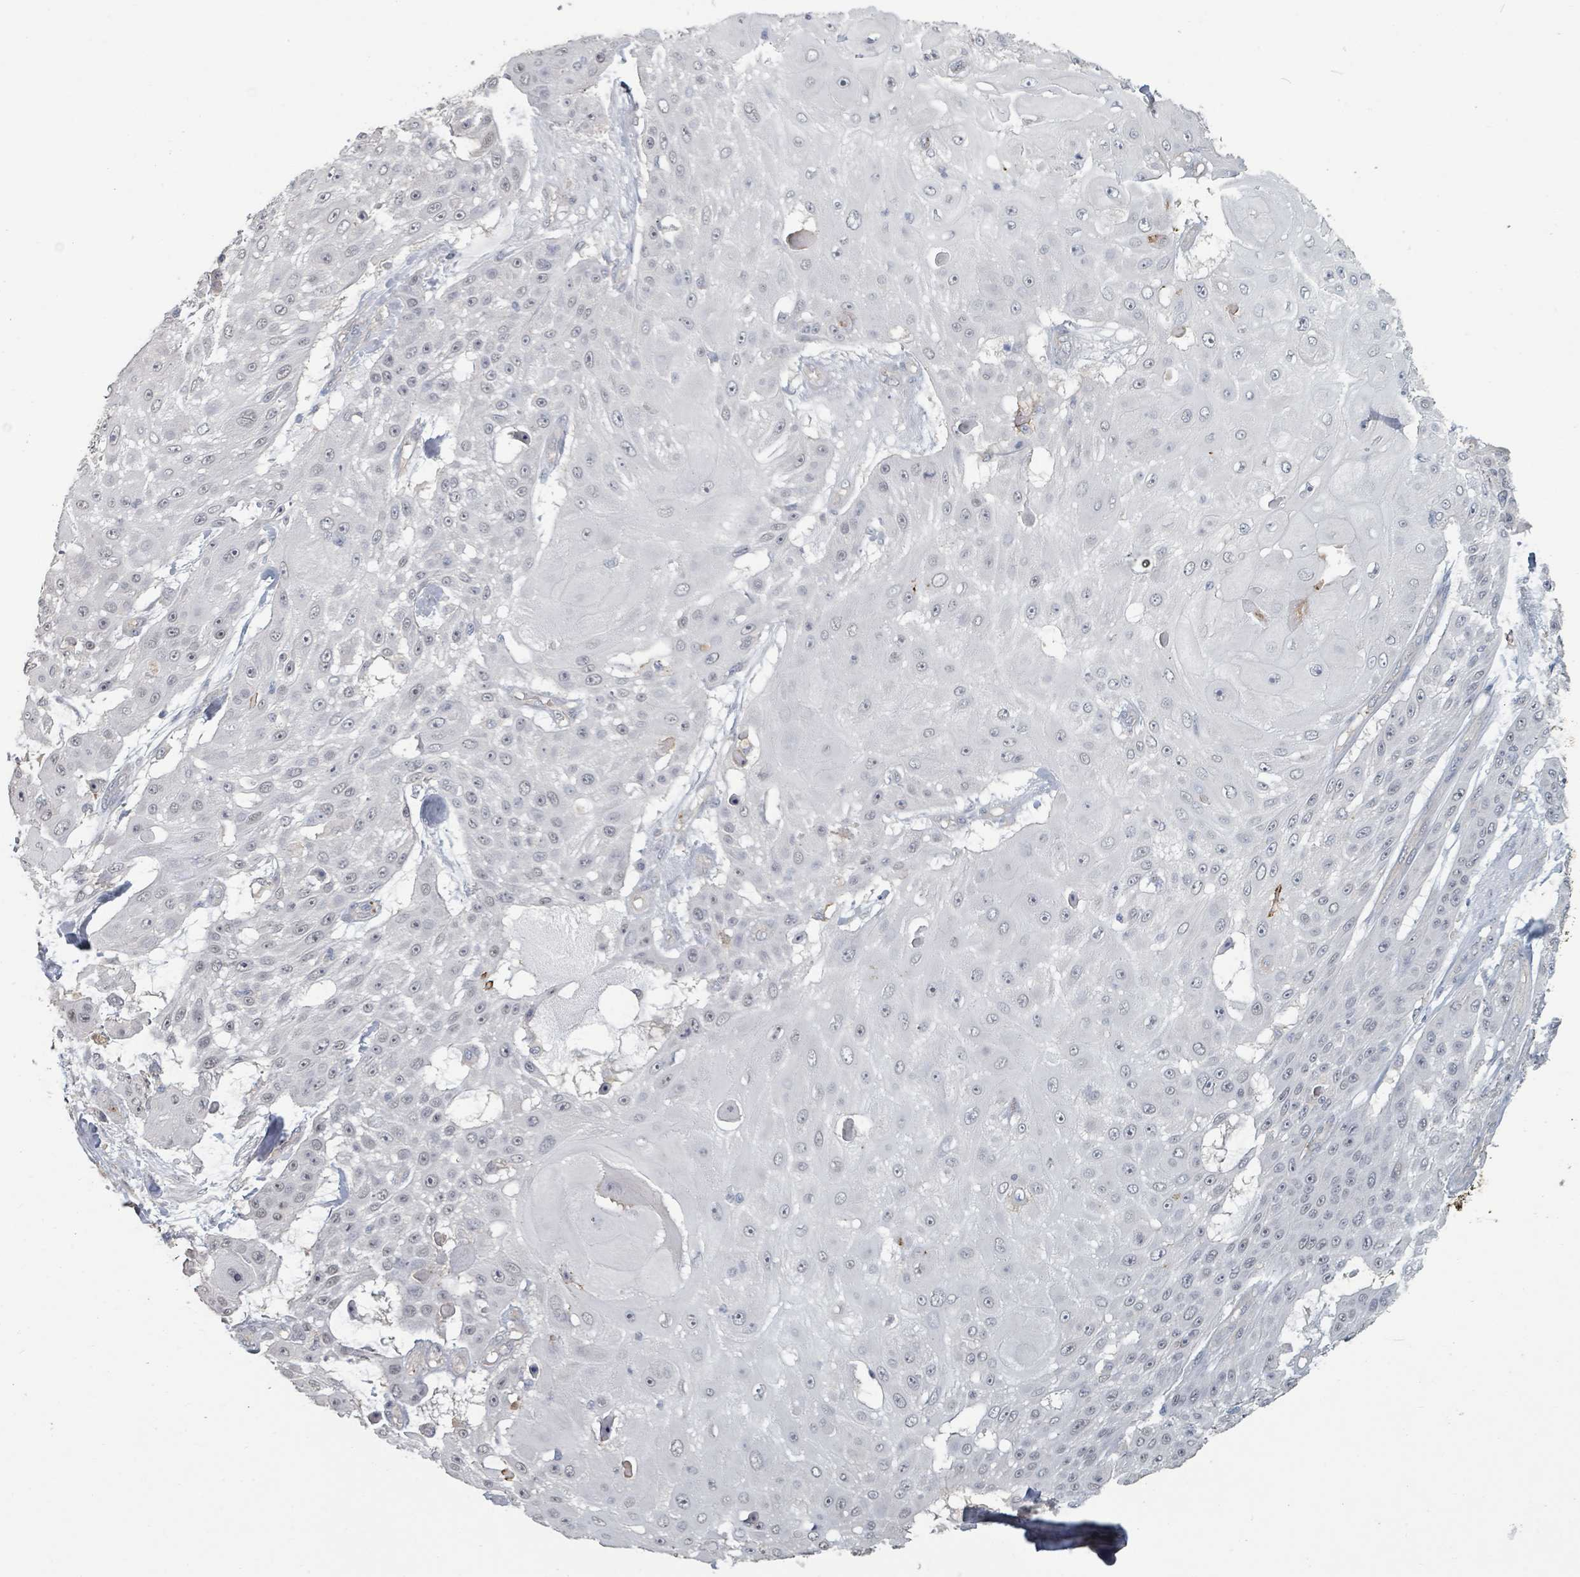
{"staining": {"intensity": "weak", "quantity": "<25%", "location": "nuclear"}, "tissue": "skin cancer", "cell_type": "Tumor cells", "image_type": "cancer", "snomed": [{"axis": "morphology", "description": "Squamous cell carcinoma, NOS"}, {"axis": "topography", "description": "Skin"}], "caption": "There is no significant expression in tumor cells of skin cancer.", "gene": "PLAUR", "patient": {"sex": "female", "age": 86}}